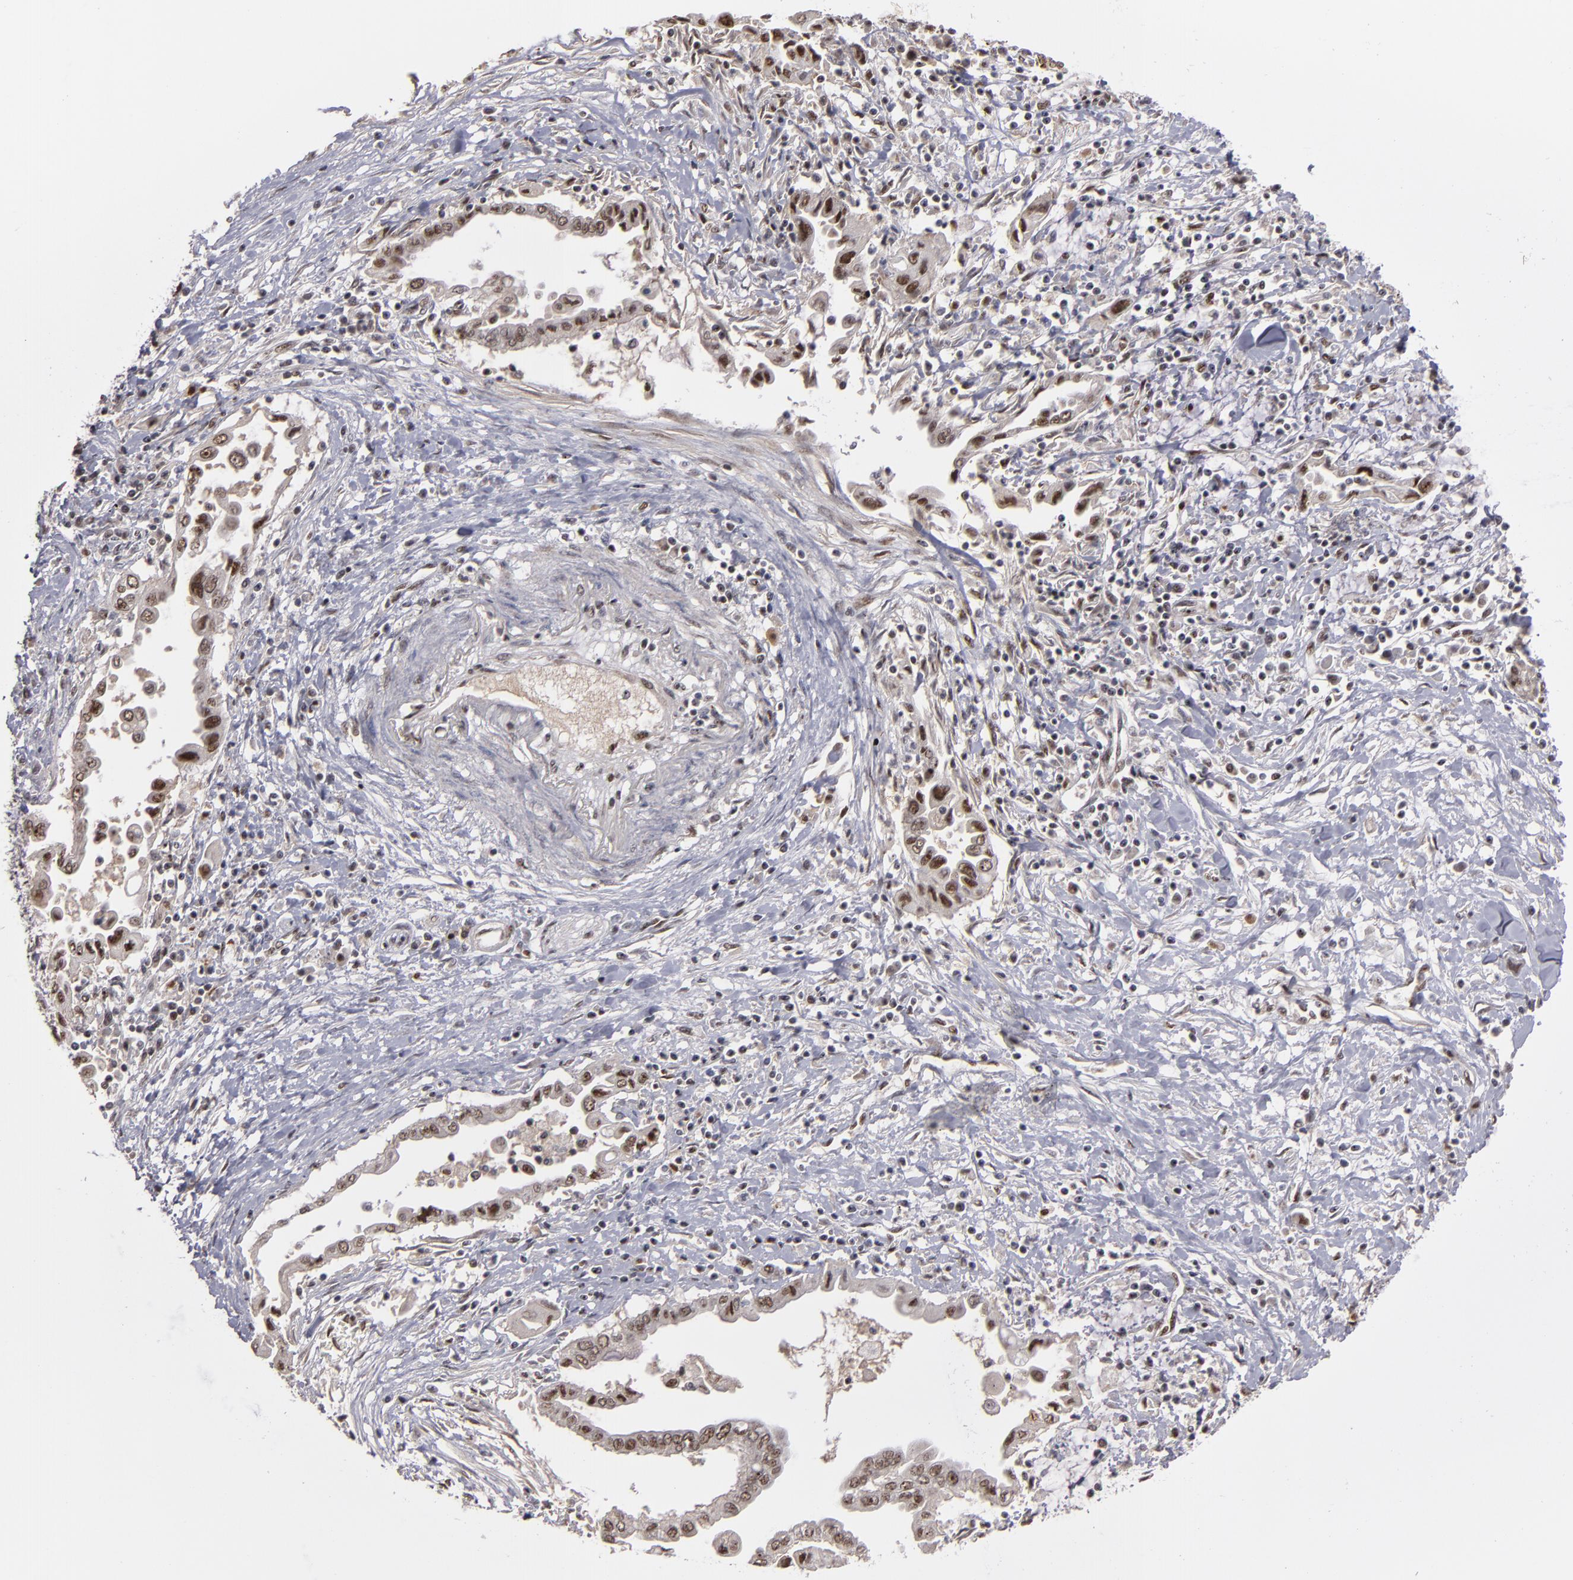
{"staining": {"intensity": "moderate", "quantity": ">75%", "location": "nuclear"}, "tissue": "pancreatic cancer", "cell_type": "Tumor cells", "image_type": "cancer", "snomed": [{"axis": "morphology", "description": "Adenocarcinoma, NOS"}, {"axis": "topography", "description": "Pancreas"}], "caption": "A high-resolution image shows immunohistochemistry staining of pancreatic cancer (adenocarcinoma), which demonstrates moderate nuclear staining in approximately >75% of tumor cells.", "gene": "ZNF234", "patient": {"sex": "female", "age": 57}}